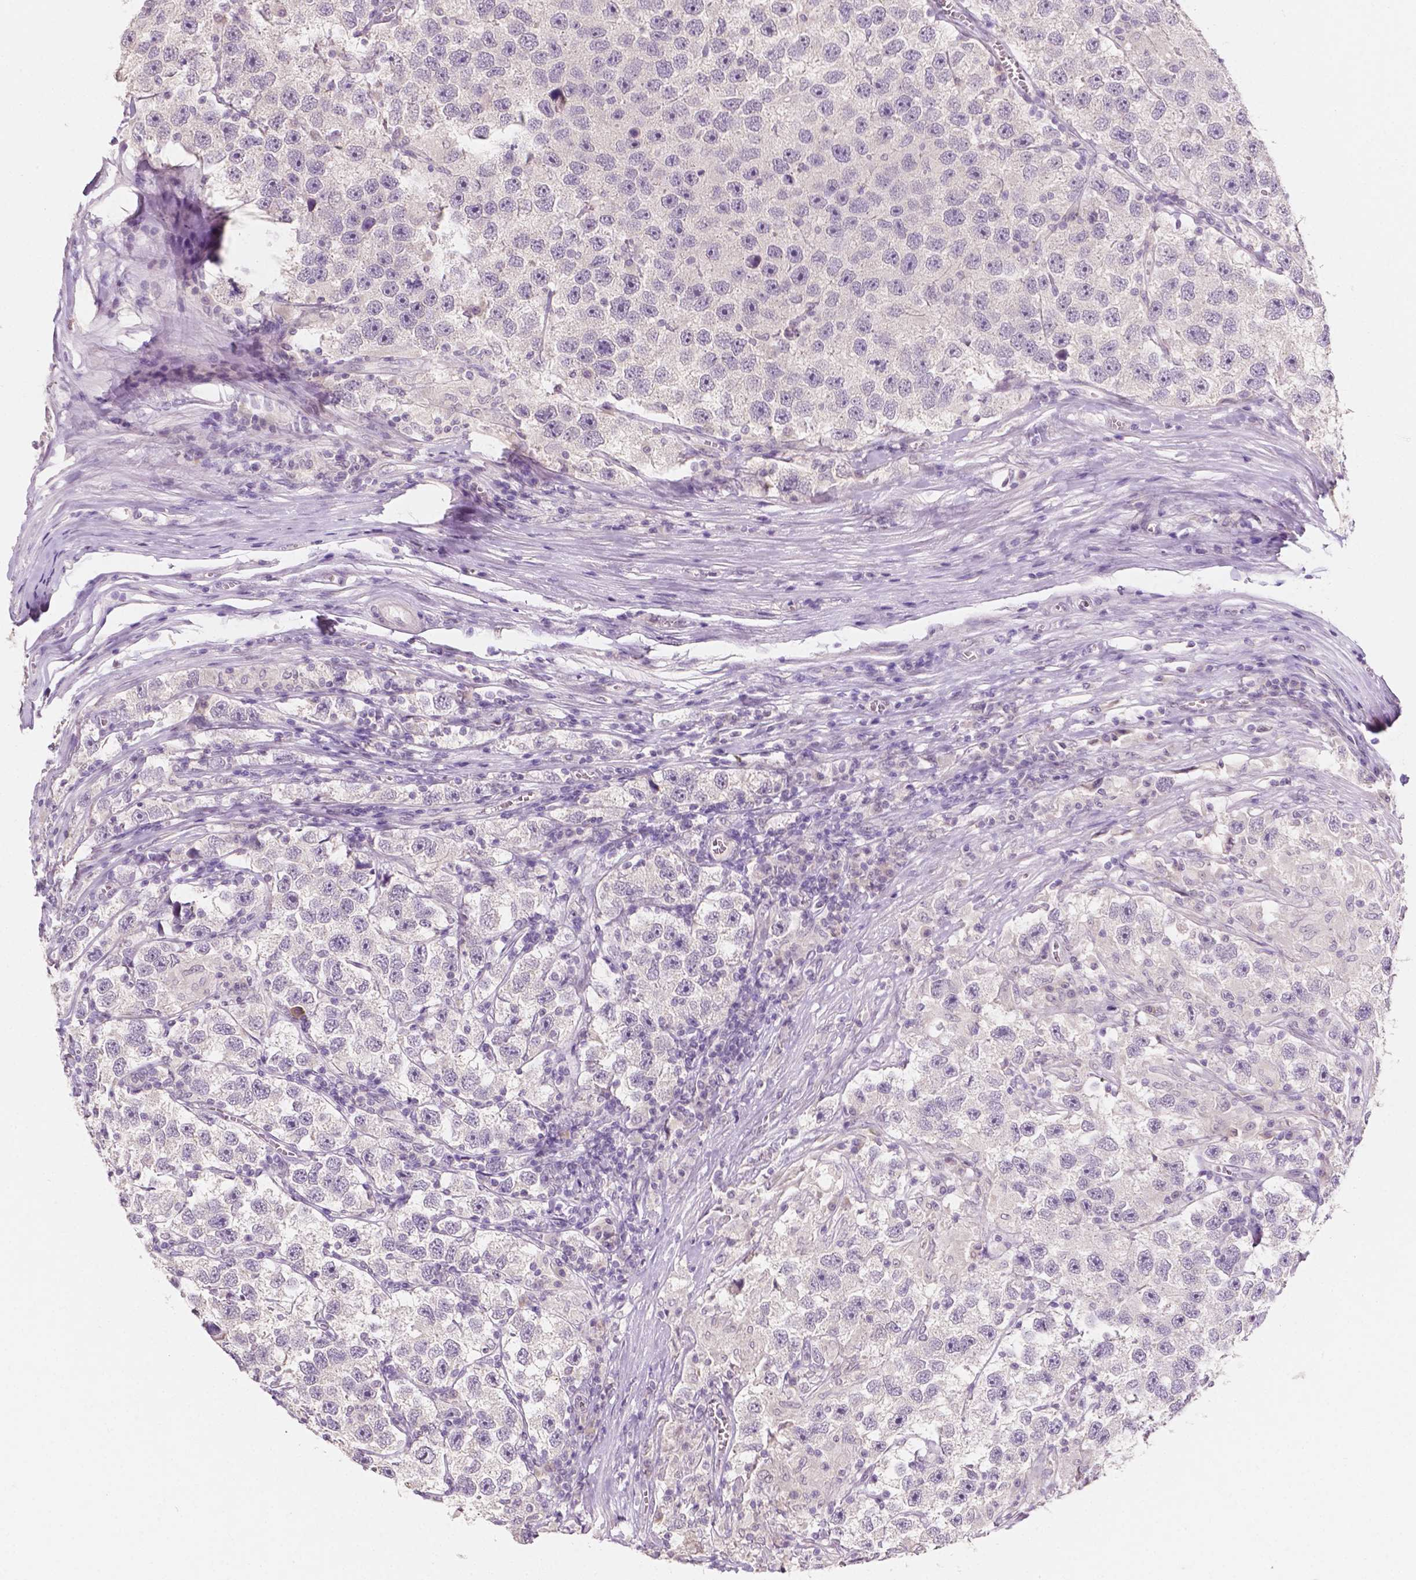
{"staining": {"intensity": "negative", "quantity": "none", "location": "none"}, "tissue": "testis cancer", "cell_type": "Tumor cells", "image_type": "cancer", "snomed": [{"axis": "morphology", "description": "Seminoma, NOS"}, {"axis": "topography", "description": "Testis"}], "caption": "High power microscopy photomicrograph of an IHC image of testis seminoma, revealing no significant positivity in tumor cells.", "gene": "TAL1", "patient": {"sex": "male", "age": 26}}